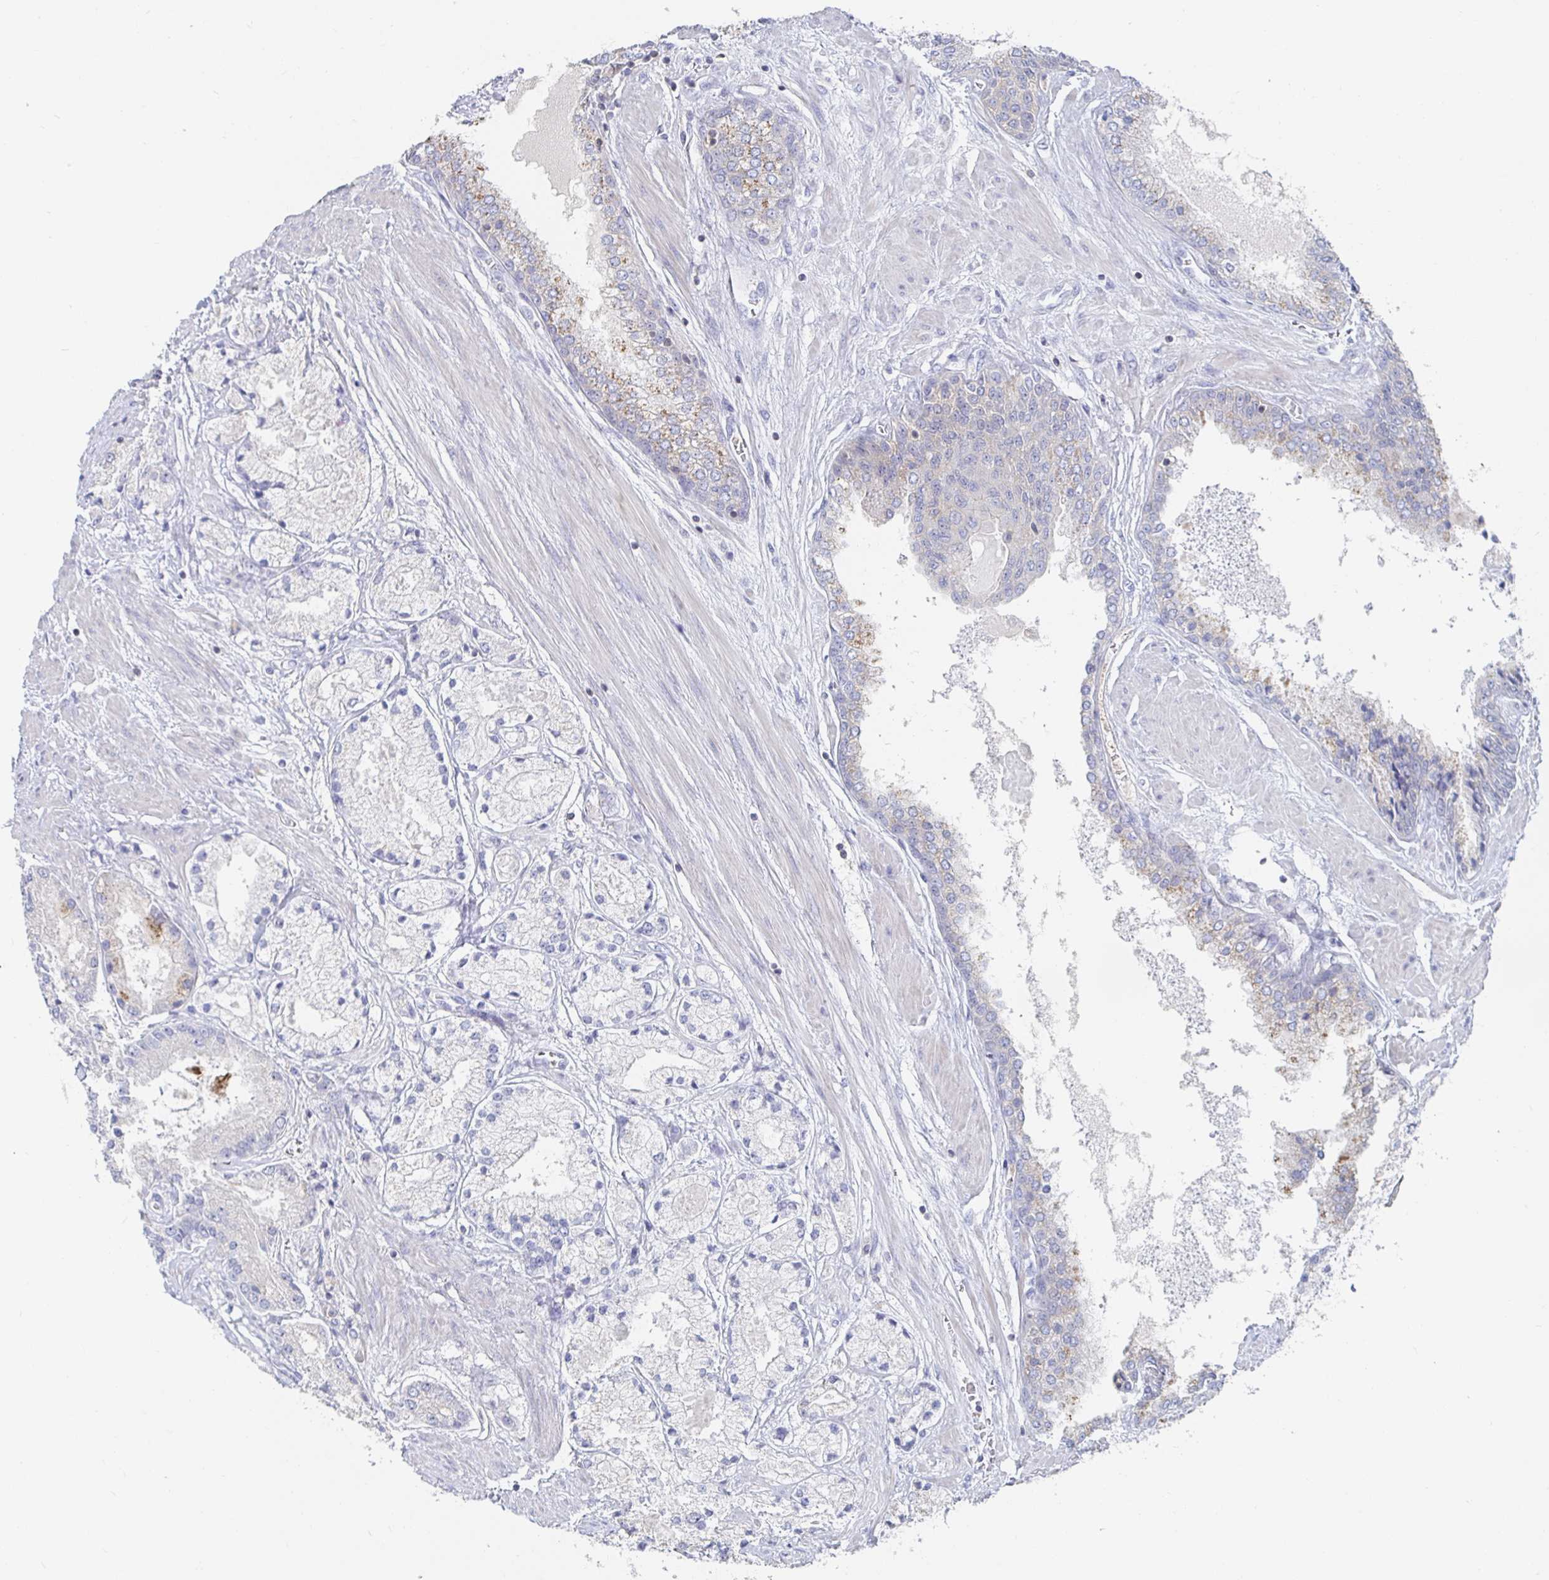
{"staining": {"intensity": "weak", "quantity": "<25%", "location": "cytoplasmic/membranous"}, "tissue": "prostate cancer", "cell_type": "Tumor cells", "image_type": "cancer", "snomed": [{"axis": "morphology", "description": "Adenocarcinoma, High grade"}, {"axis": "topography", "description": "Prostate"}], "caption": "Tumor cells show no significant positivity in prostate high-grade adenocarcinoma.", "gene": "PIK3CD", "patient": {"sex": "male", "age": 67}}